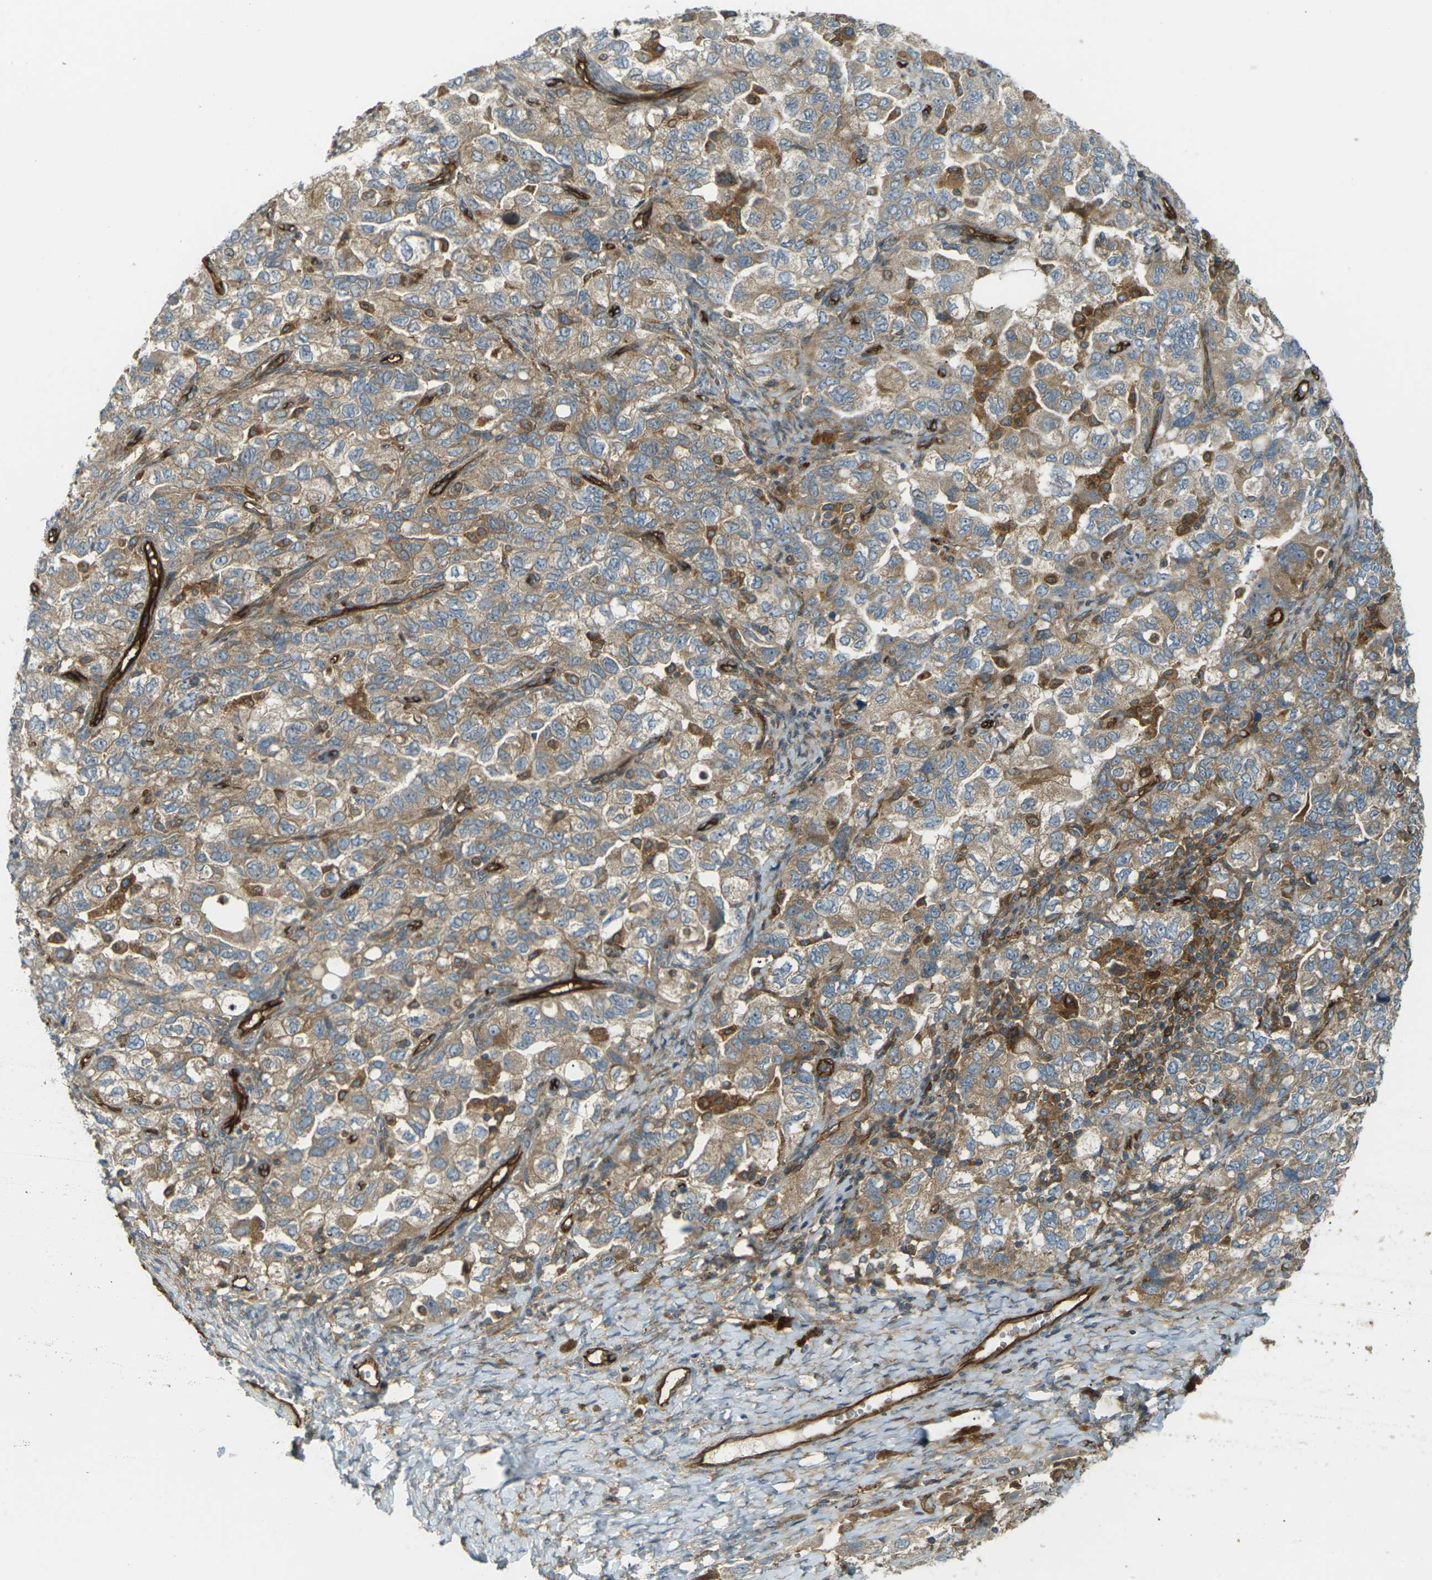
{"staining": {"intensity": "moderate", "quantity": ">75%", "location": "cytoplasmic/membranous"}, "tissue": "ovarian cancer", "cell_type": "Tumor cells", "image_type": "cancer", "snomed": [{"axis": "morphology", "description": "Carcinoma, NOS"}, {"axis": "morphology", "description": "Cystadenocarcinoma, serous, NOS"}, {"axis": "topography", "description": "Ovary"}], "caption": "This image demonstrates ovarian cancer (carcinoma) stained with immunohistochemistry (IHC) to label a protein in brown. The cytoplasmic/membranous of tumor cells show moderate positivity for the protein. Nuclei are counter-stained blue.", "gene": "S1PR1", "patient": {"sex": "female", "age": 69}}